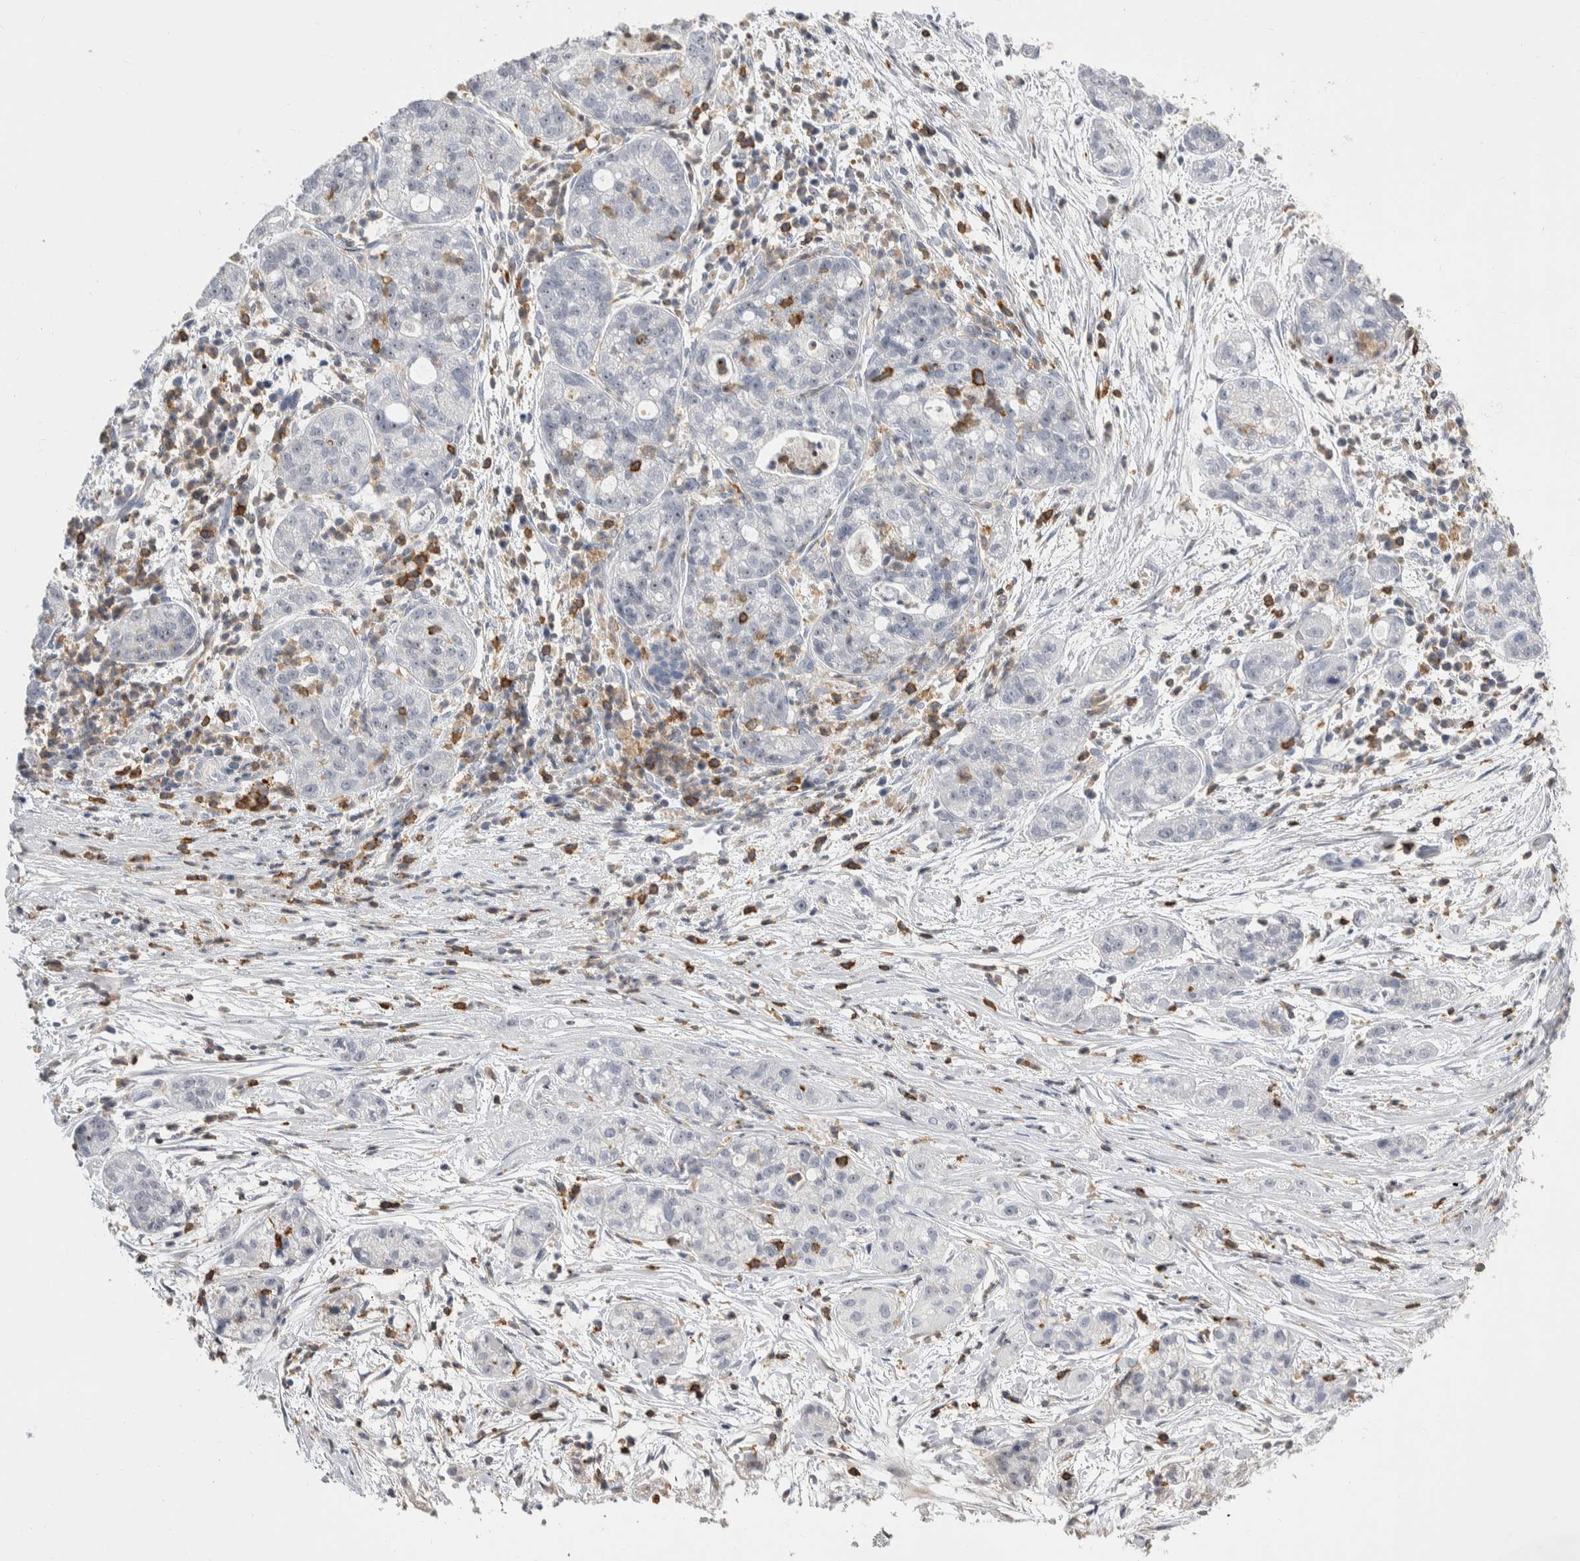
{"staining": {"intensity": "negative", "quantity": "none", "location": "none"}, "tissue": "pancreatic cancer", "cell_type": "Tumor cells", "image_type": "cancer", "snomed": [{"axis": "morphology", "description": "Adenocarcinoma, NOS"}, {"axis": "topography", "description": "Pancreas"}], "caption": "The IHC image has no significant expression in tumor cells of pancreatic cancer (adenocarcinoma) tissue.", "gene": "CEP295NL", "patient": {"sex": "female", "age": 78}}